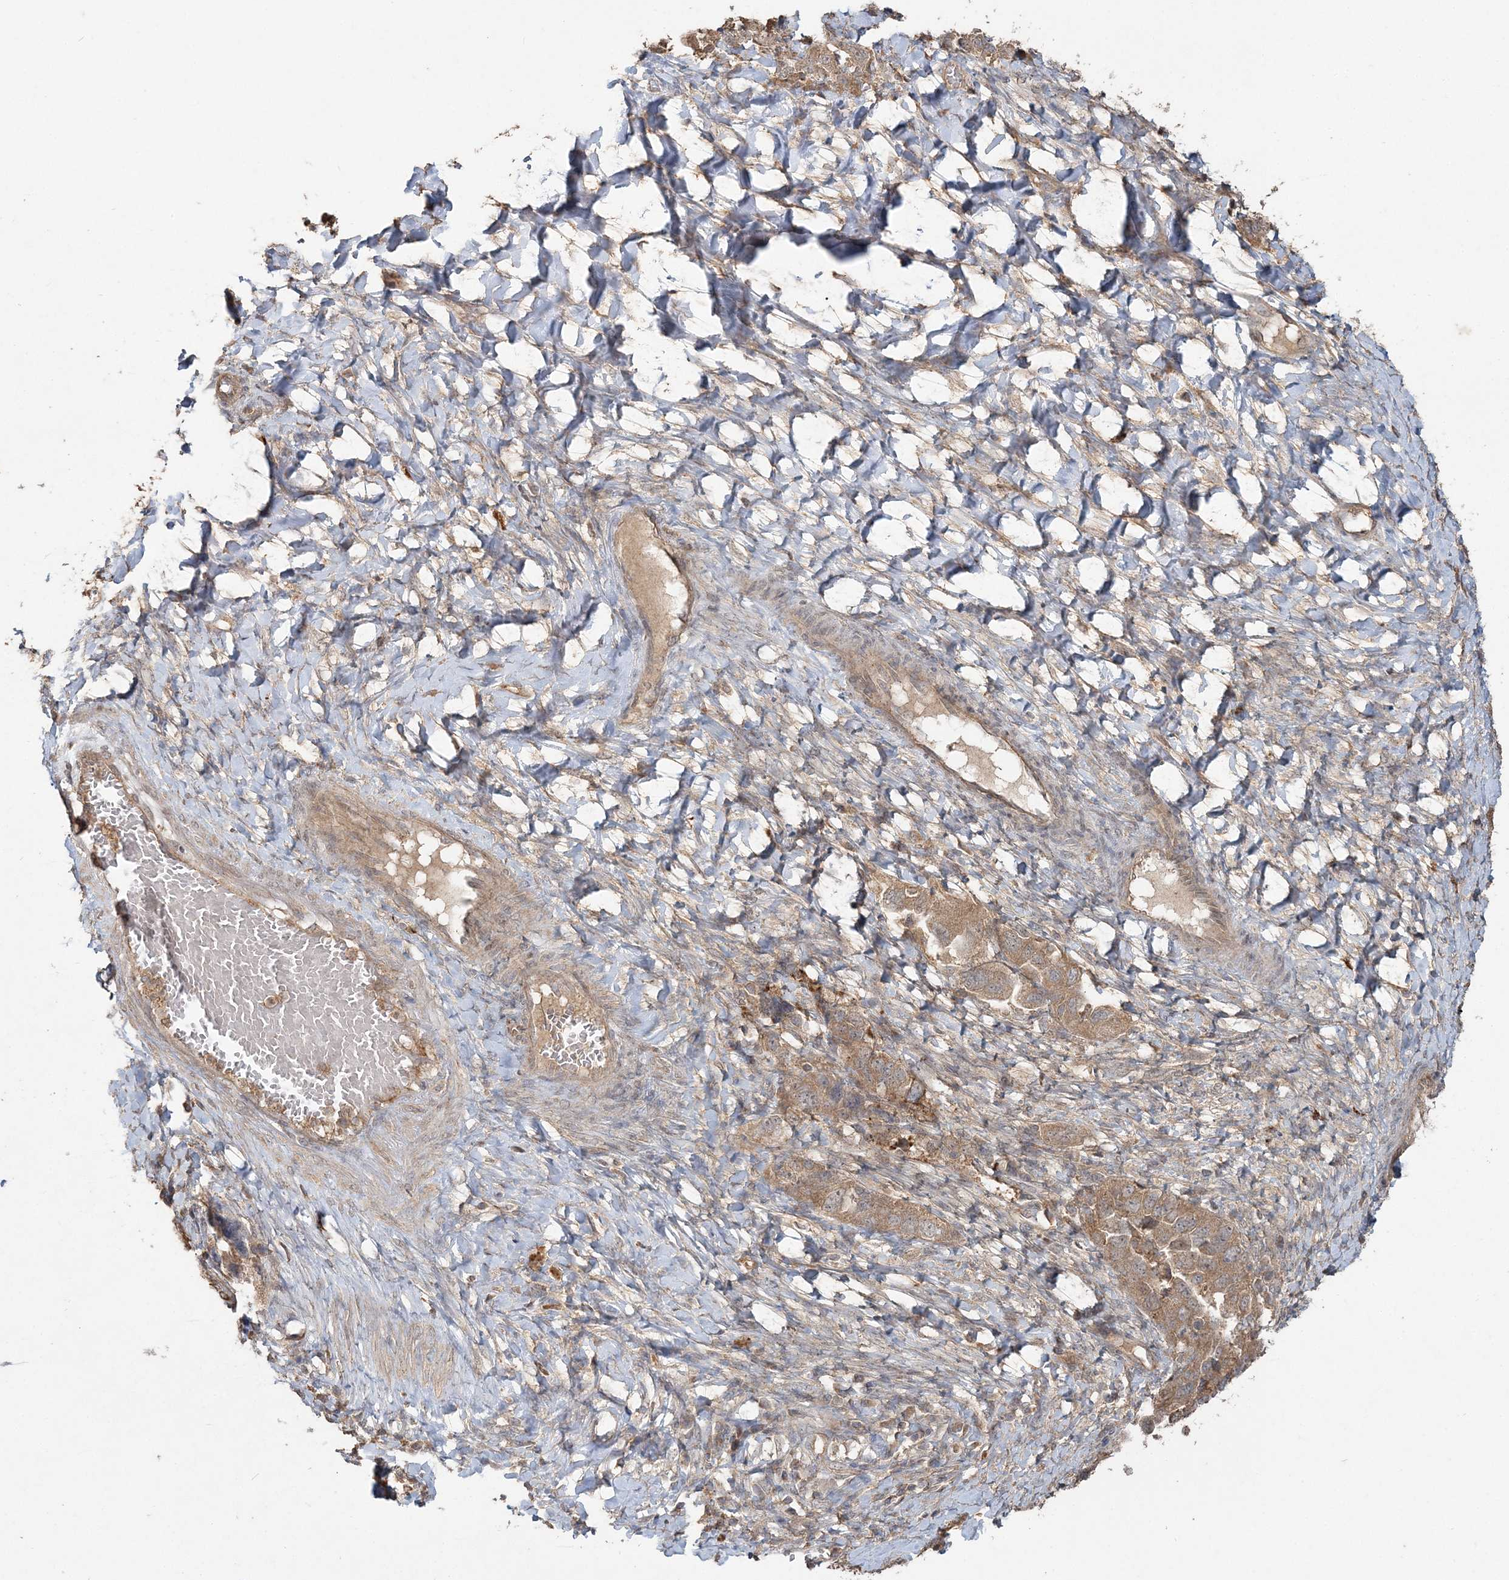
{"staining": {"intensity": "weak", "quantity": ">75%", "location": "cytoplasmic/membranous"}, "tissue": "ovarian cancer", "cell_type": "Tumor cells", "image_type": "cancer", "snomed": [{"axis": "morphology", "description": "Carcinoma, NOS"}, {"axis": "morphology", "description": "Cystadenocarcinoma, serous, NOS"}, {"axis": "topography", "description": "Ovary"}], "caption": "Carcinoma (ovarian) stained with immunohistochemistry (IHC) shows weak cytoplasmic/membranous positivity in approximately >75% of tumor cells.", "gene": "SPRY1", "patient": {"sex": "female", "age": 69}}